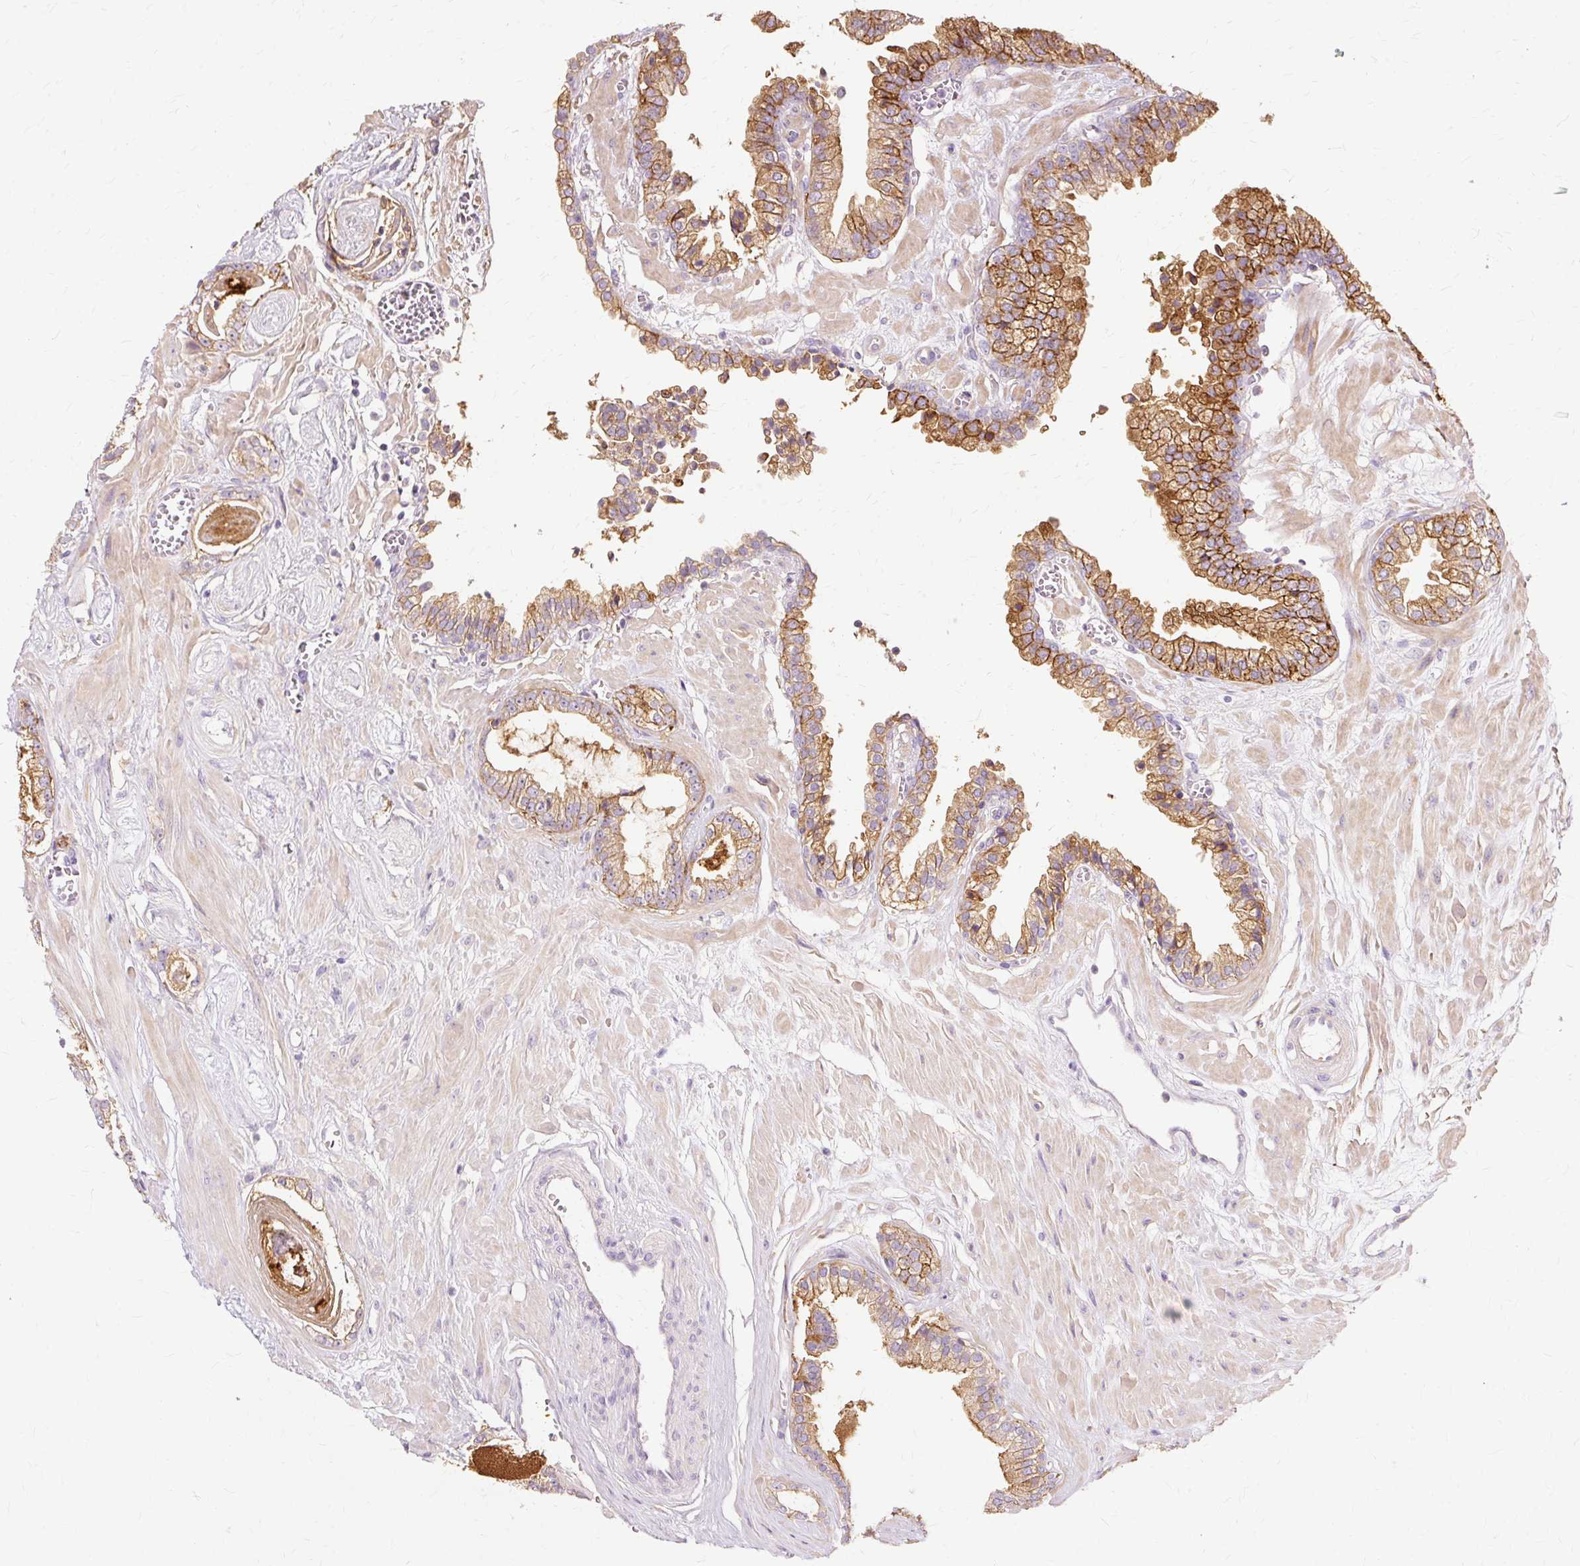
{"staining": {"intensity": "moderate", "quantity": ">75%", "location": "cytoplasmic/membranous"}, "tissue": "prostate cancer", "cell_type": "Tumor cells", "image_type": "cancer", "snomed": [{"axis": "morphology", "description": "Adenocarcinoma, Low grade"}, {"axis": "topography", "description": "Prostate"}], "caption": "Protein staining shows moderate cytoplasmic/membranous staining in approximately >75% of tumor cells in prostate cancer (adenocarcinoma (low-grade)). Nuclei are stained in blue.", "gene": "TSPAN8", "patient": {"sex": "male", "age": 60}}